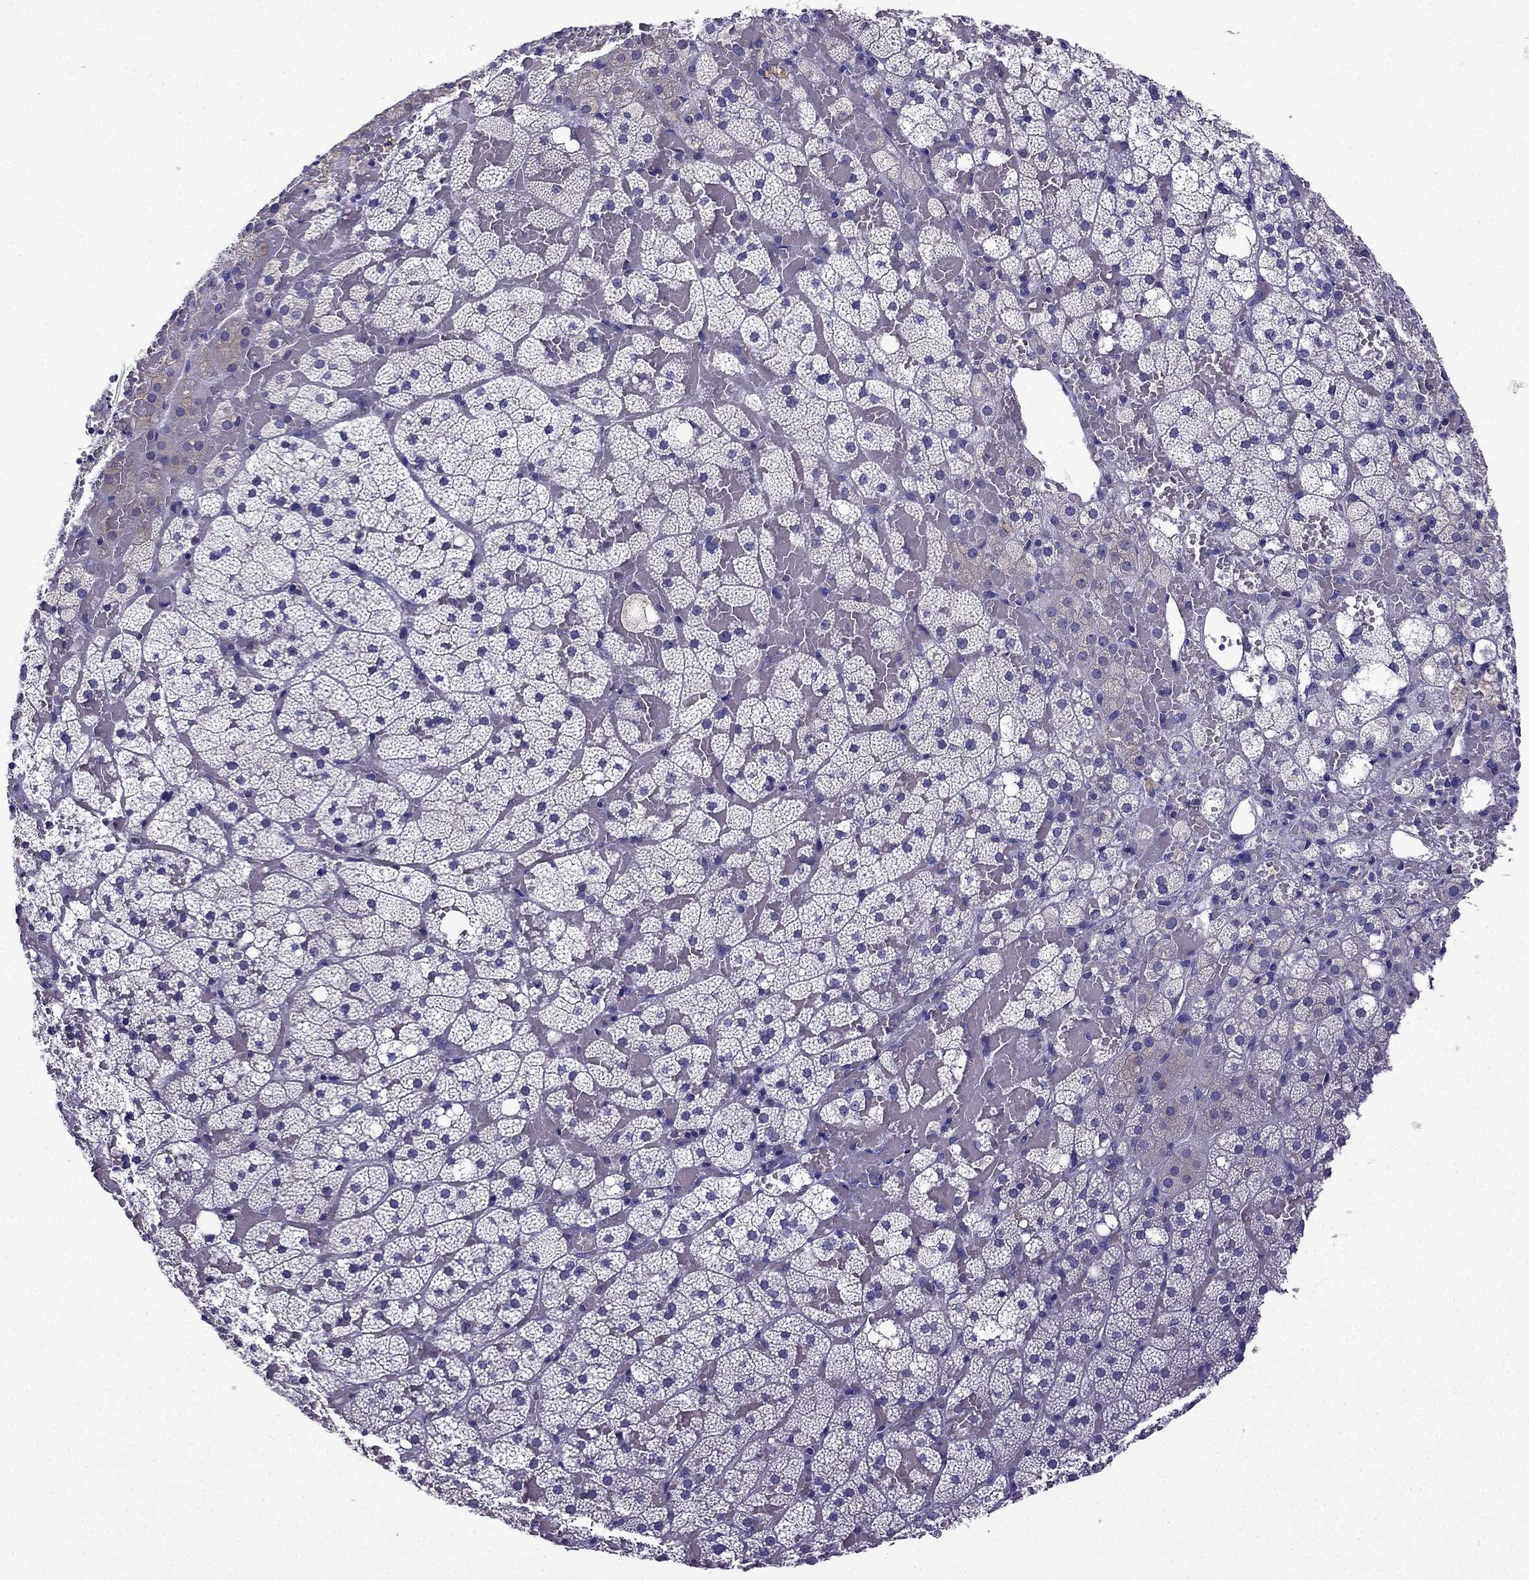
{"staining": {"intensity": "negative", "quantity": "none", "location": "none"}, "tissue": "adrenal gland", "cell_type": "Glandular cells", "image_type": "normal", "snomed": [{"axis": "morphology", "description": "Normal tissue, NOS"}, {"axis": "topography", "description": "Adrenal gland"}], "caption": "Image shows no protein expression in glandular cells of normal adrenal gland.", "gene": "TSSK4", "patient": {"sex": "male", "age": 53}}